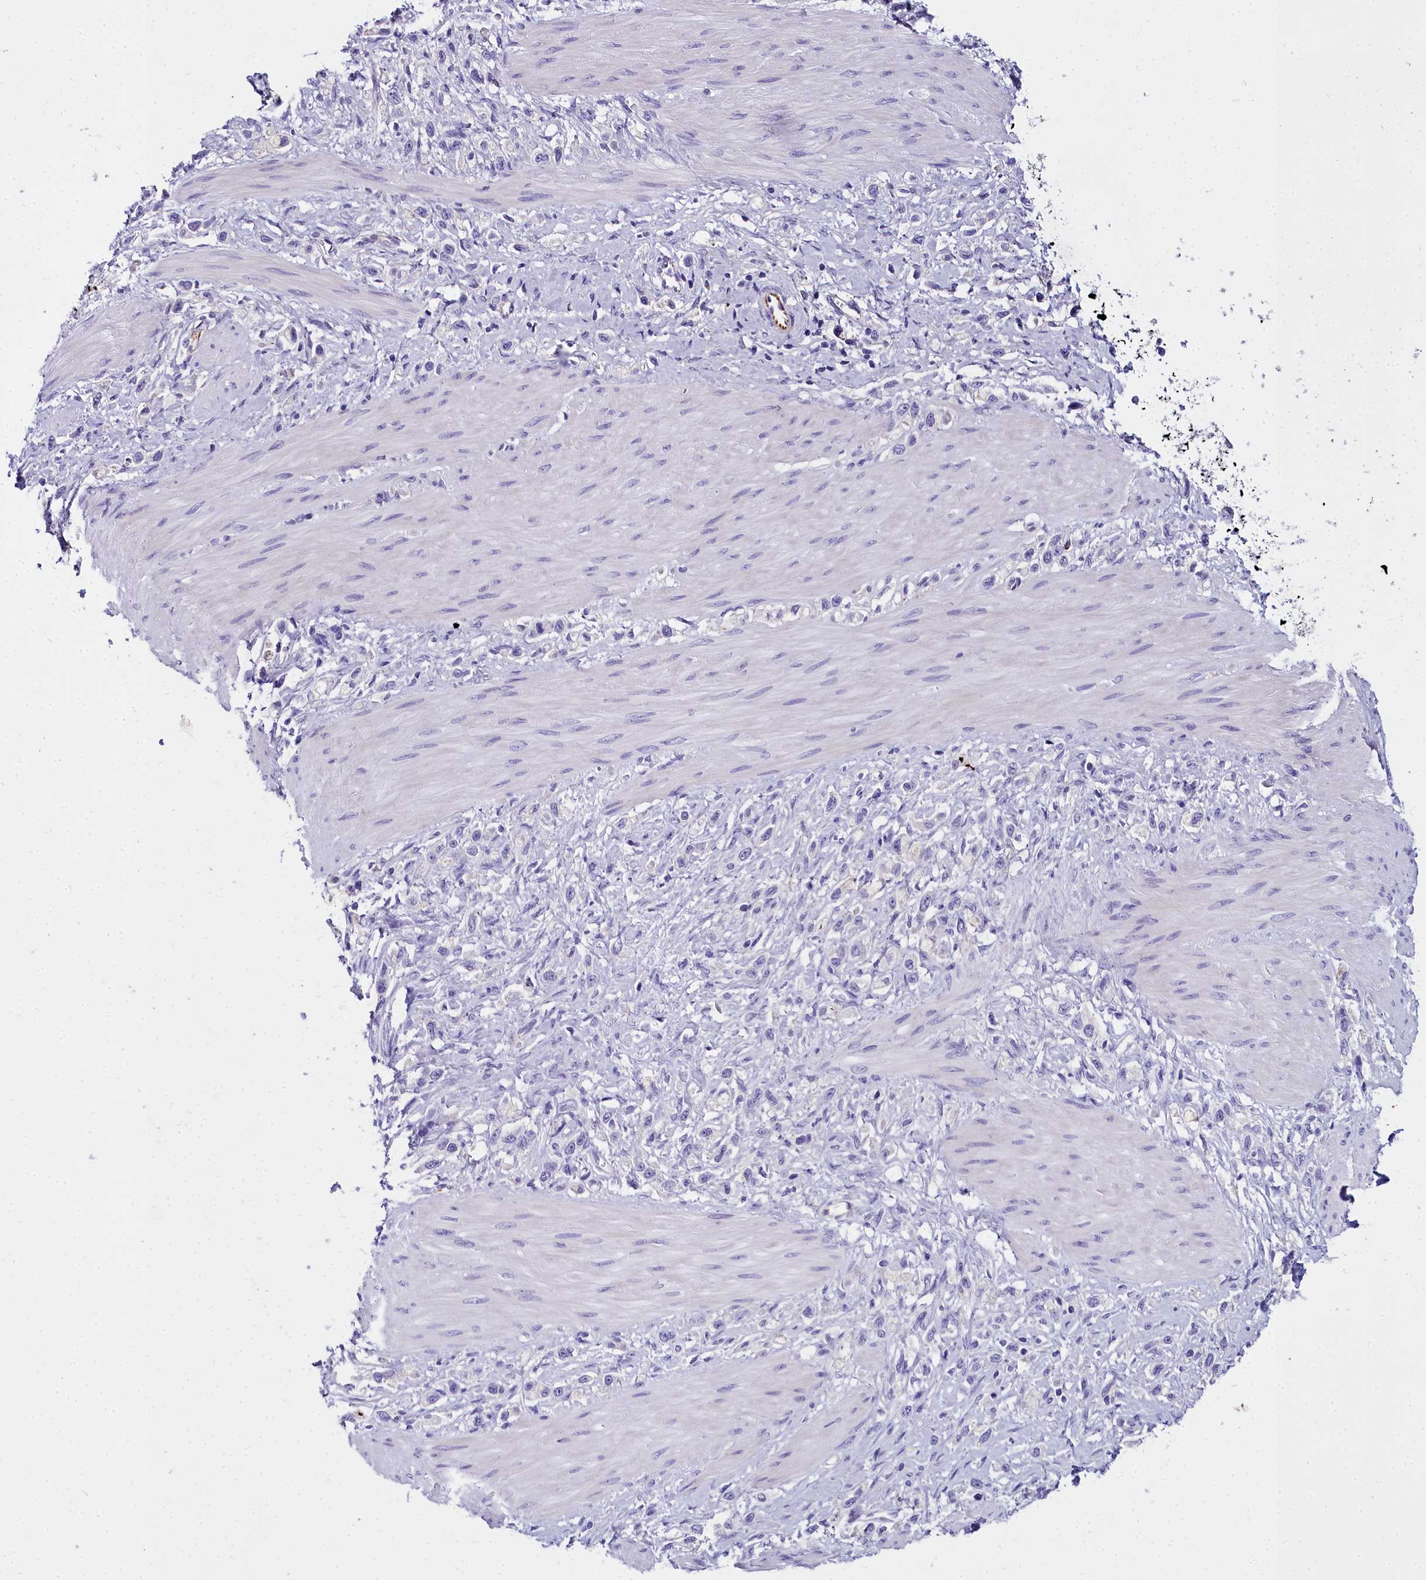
{"staining": {"intensity": "negative", "quantity": "none", "location": "none"}, "tissue": "stomach cancer", "cell_type": "Tumor cells", "image_type": "cancer", "snomed": [{"axis": "morphology", "description": "Adenocarcinoma, NOS"}, {"axis": "topography", "description": "Stomach"}], "caption": "Tumor cells show no significant expression in stomach adenocarcinoma. (Stains: DAB (3,3'-diaminobenzidine) immunohistochemistry (IHC) with hematoxylin counter stain, Microscopy: brightfield microscopy at high magnification).", "gene": "TIMM22", "patient": {"sex": "female", "age": 65}}